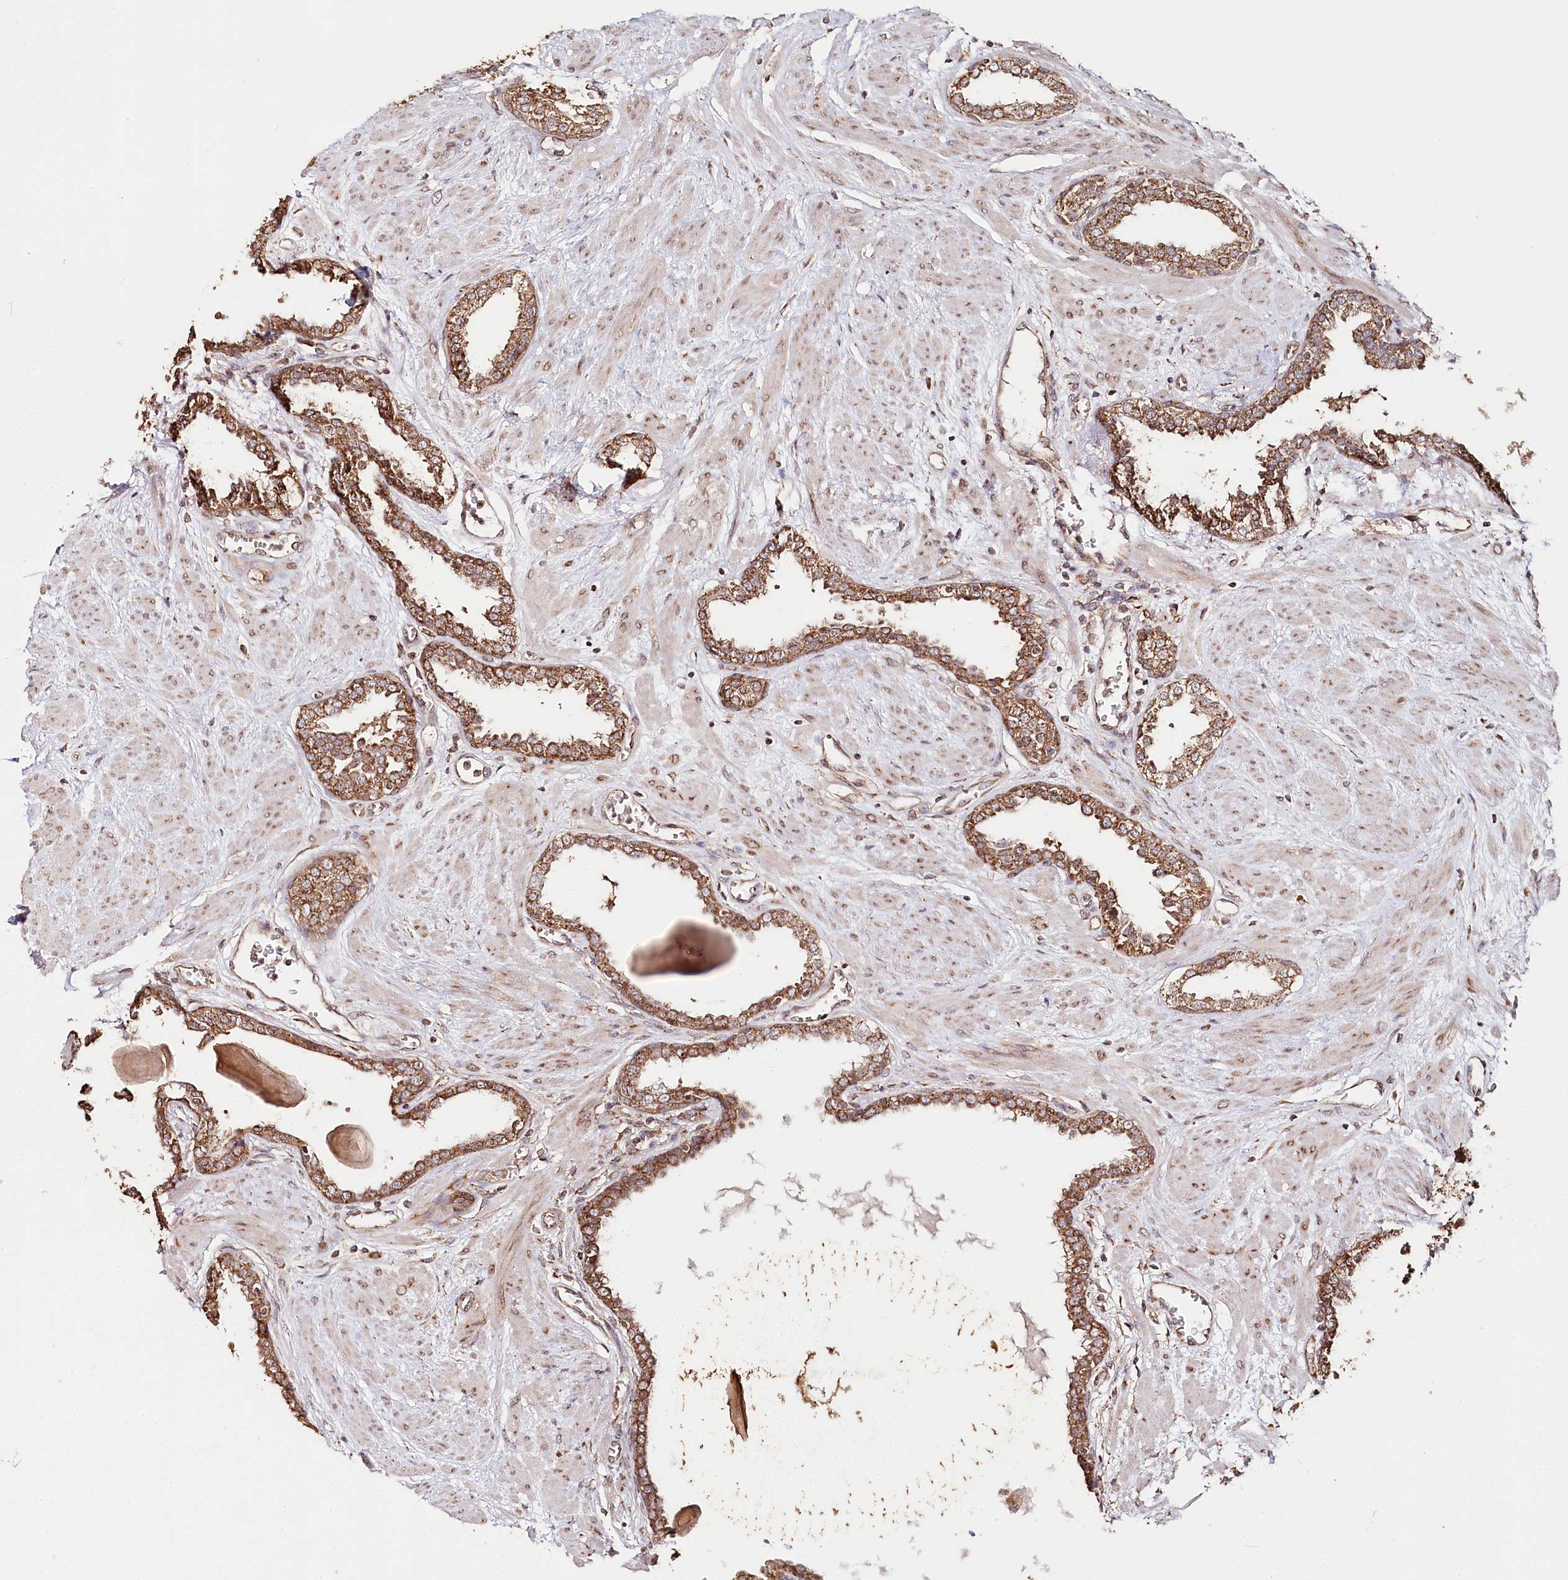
{"staining": {"intensity": "moderate", "quantity": ">75%", "location": "cytoplasmic/membranous"}, "tissue": "prostate", "cell_type": "Glandular cells", "image_type": "normal", "snomed": [{"axis": "morphology", "description": "Normal tissue, NOS"}, {"axis": "topography", "description": "Prostate"}], "caption": "Immunohistochemistry (IHC) (DAB (3,3'-diaminobenzidine)) staining of normal human prostate reveals moderate cytoplasmic/membranous protein staining in approximately >75% of glandular cells.", "gene": "OTUD4", "patient": {"sex": "male", "age": 51}}